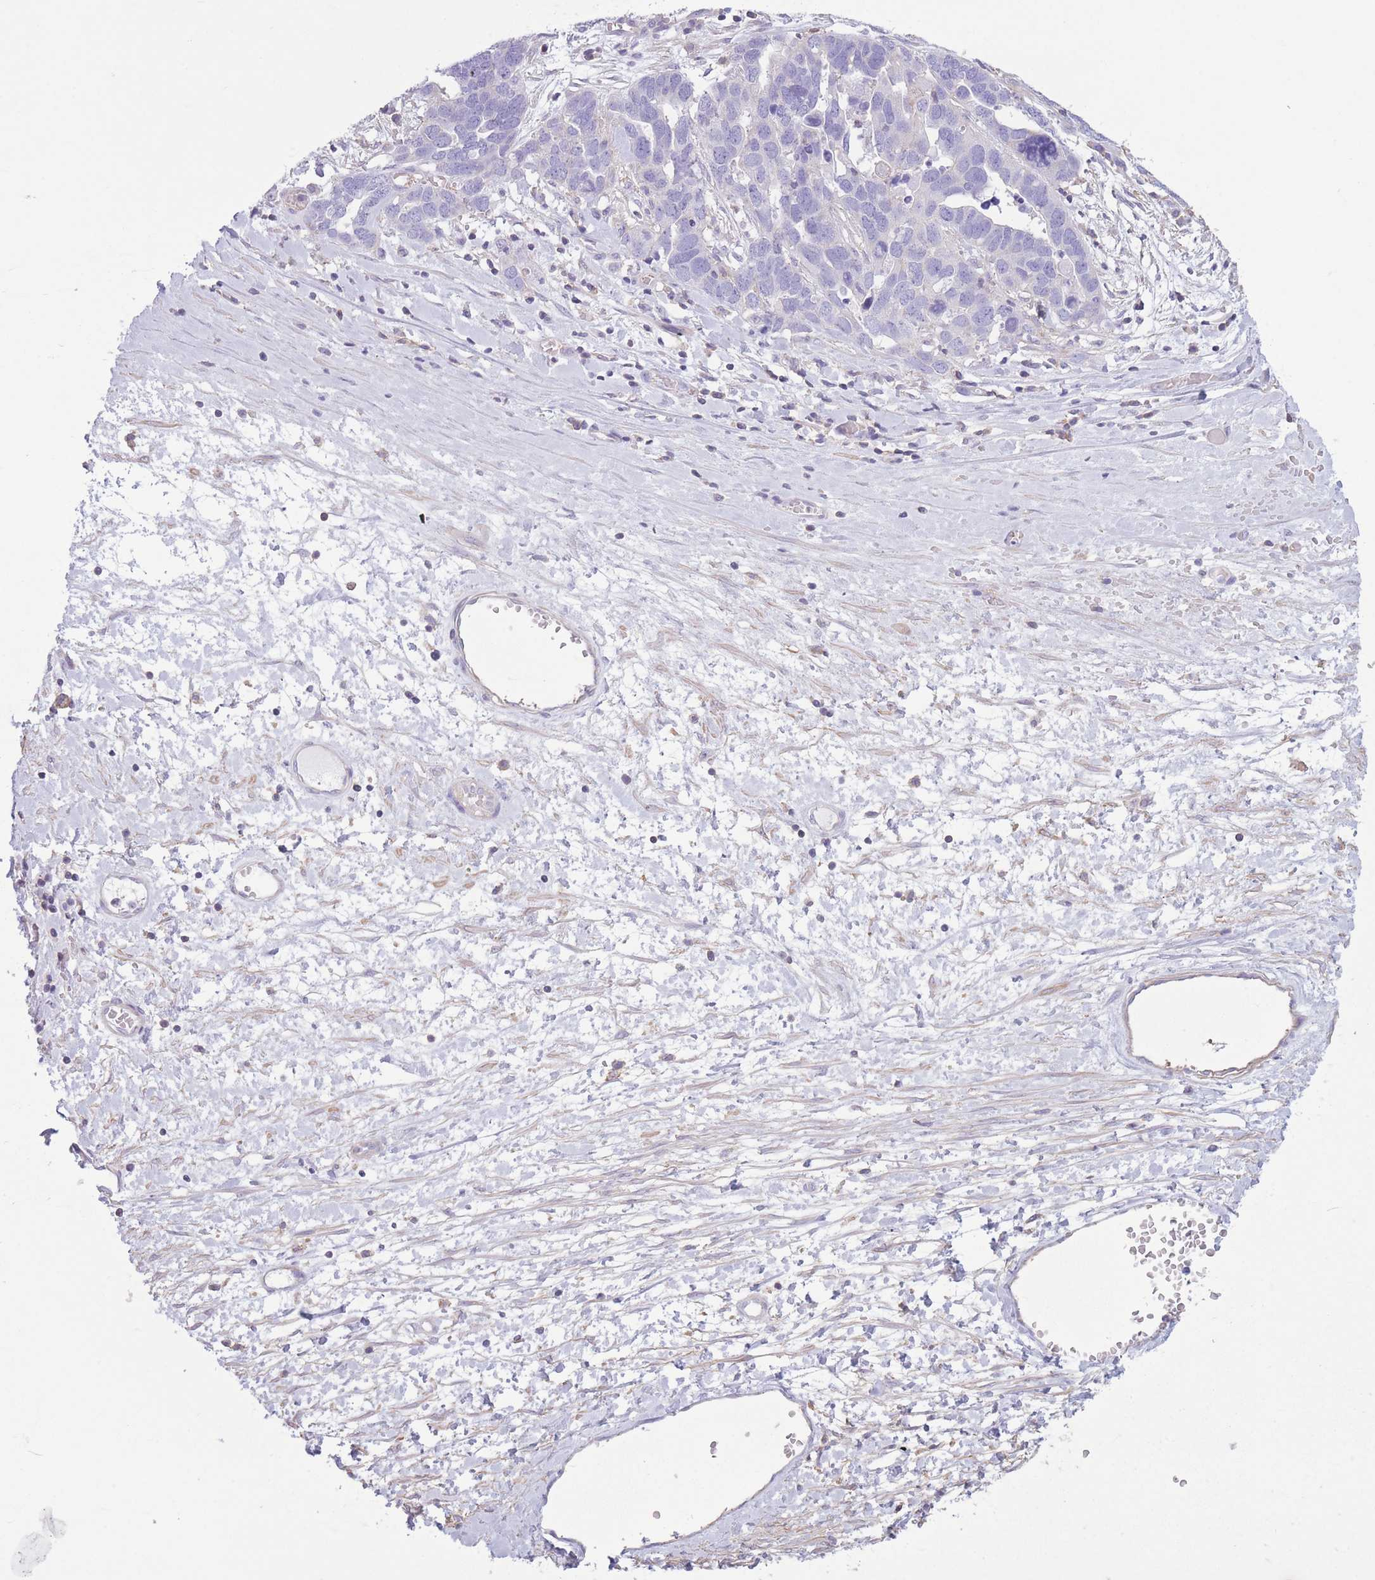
{"staining": {"intensity": "negative", "quantity": "none", "location": "none"}, "tissue": "ovarian cancer", "cell_type": "Tumor cells", "image_type": "cancer", "snomed": [{"axis": "morphology", "description": "Cystadenocarcinoma, serous, NOS"}, {"axis": "topography", "description": "Ovary"}], "caption": "A high-resolution histopathology image shows IHC staining of ovarian cancer (serous cystadenocarcinoma), which shows no significant expression in tumor cells.", "gene": "PDHA1", "patient": {"sex": "female", "age": 54}}